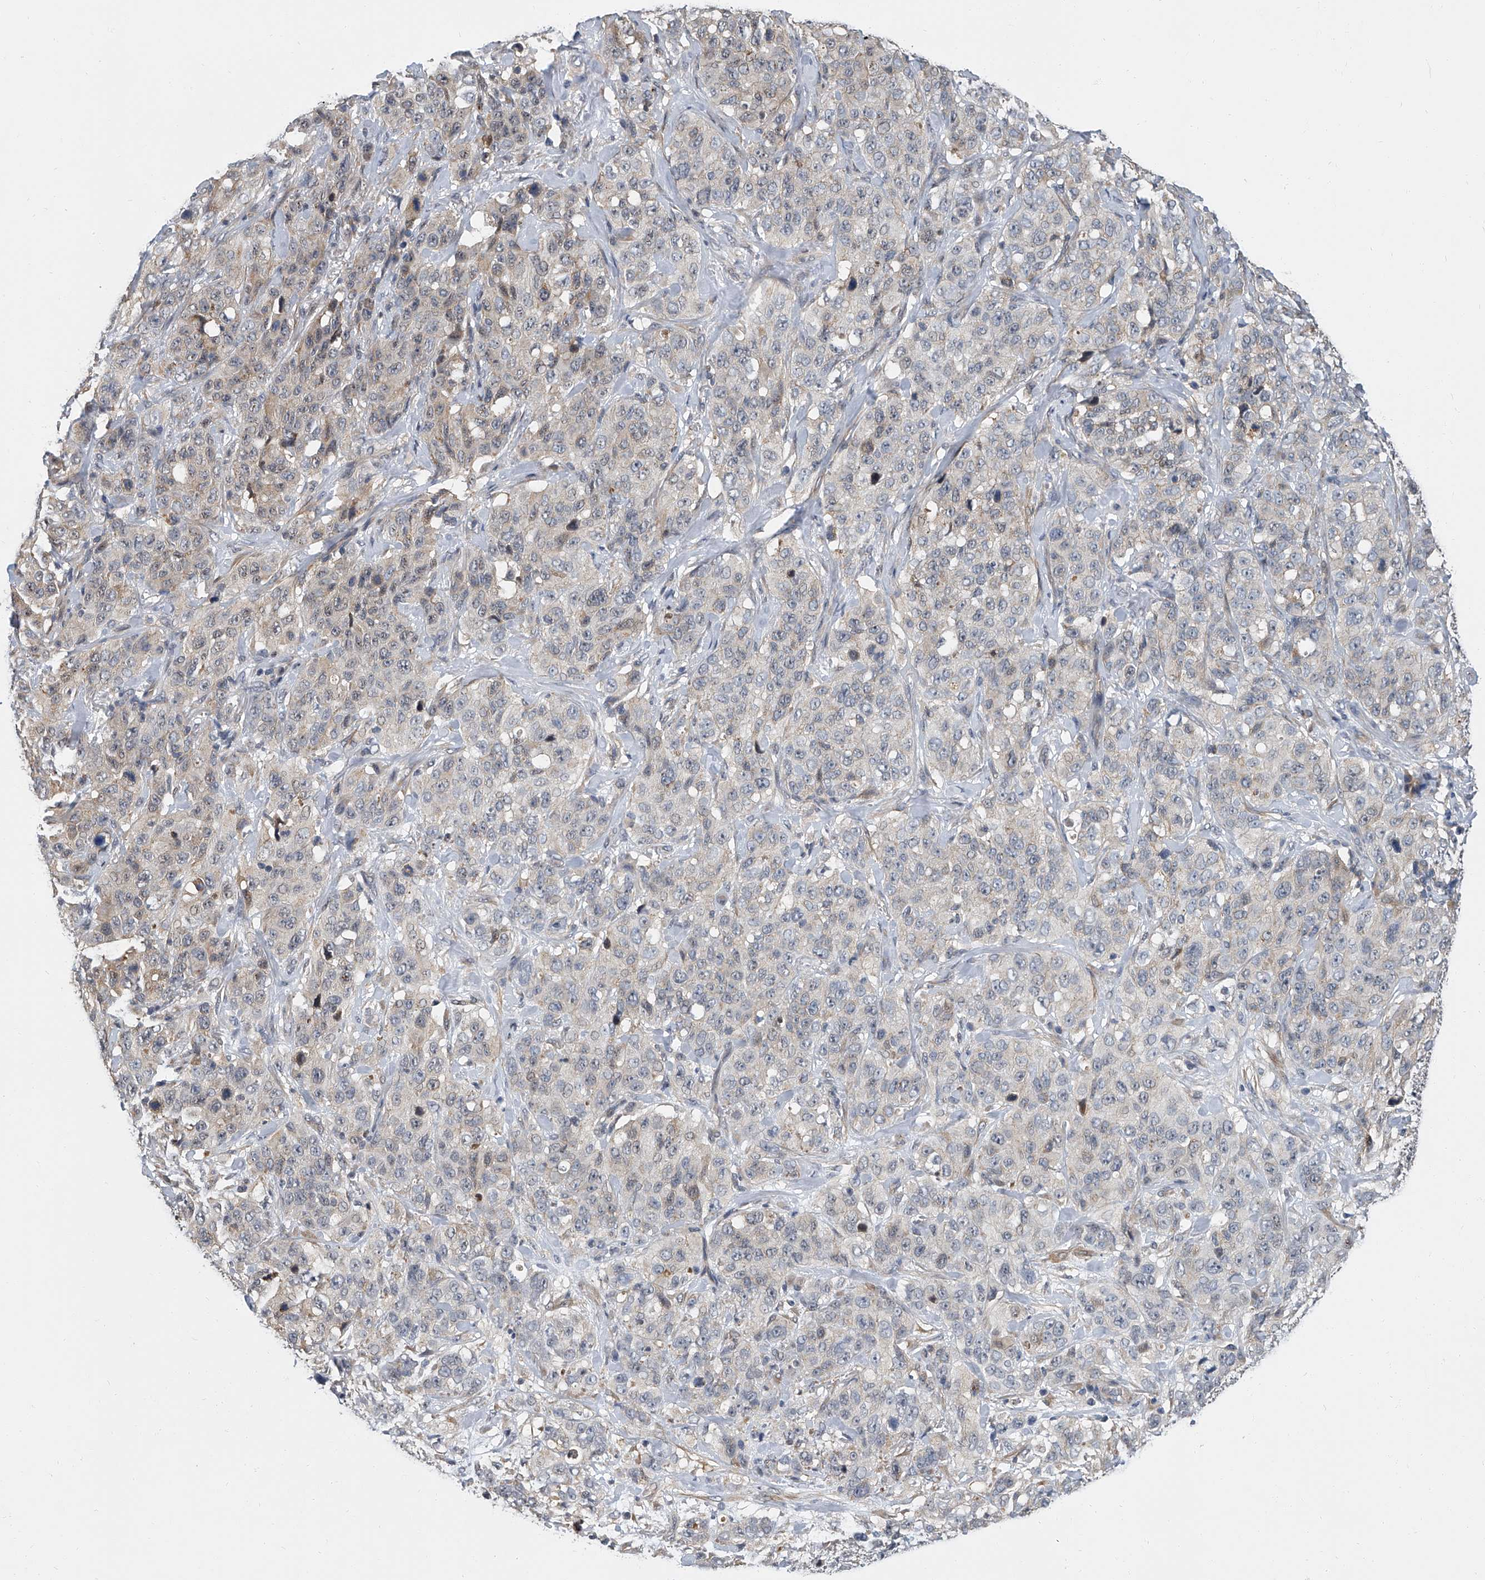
{"staining": {"intensity": "weak", "quantity": "<25%", "location": "cytoplasmic/membranous"}, "tissue": "stomach cancer", "cell_type": "Tumor cells", "image_type": "cancer", "snomed": [{"axis": "morphology", "description": "Adenocarcinoma, NOS"}, {"axis": "topography", "description": "Stomach"}], "caption": "This photomicrograph is of stomach cancer stained with immunohistochemistry (IHC) to label a protein in brown with the nuclei are counter-stained blue. There is no expression in tumor cells.", "gene": "CD200", "patient": {"sex": "male", "age": 48}}